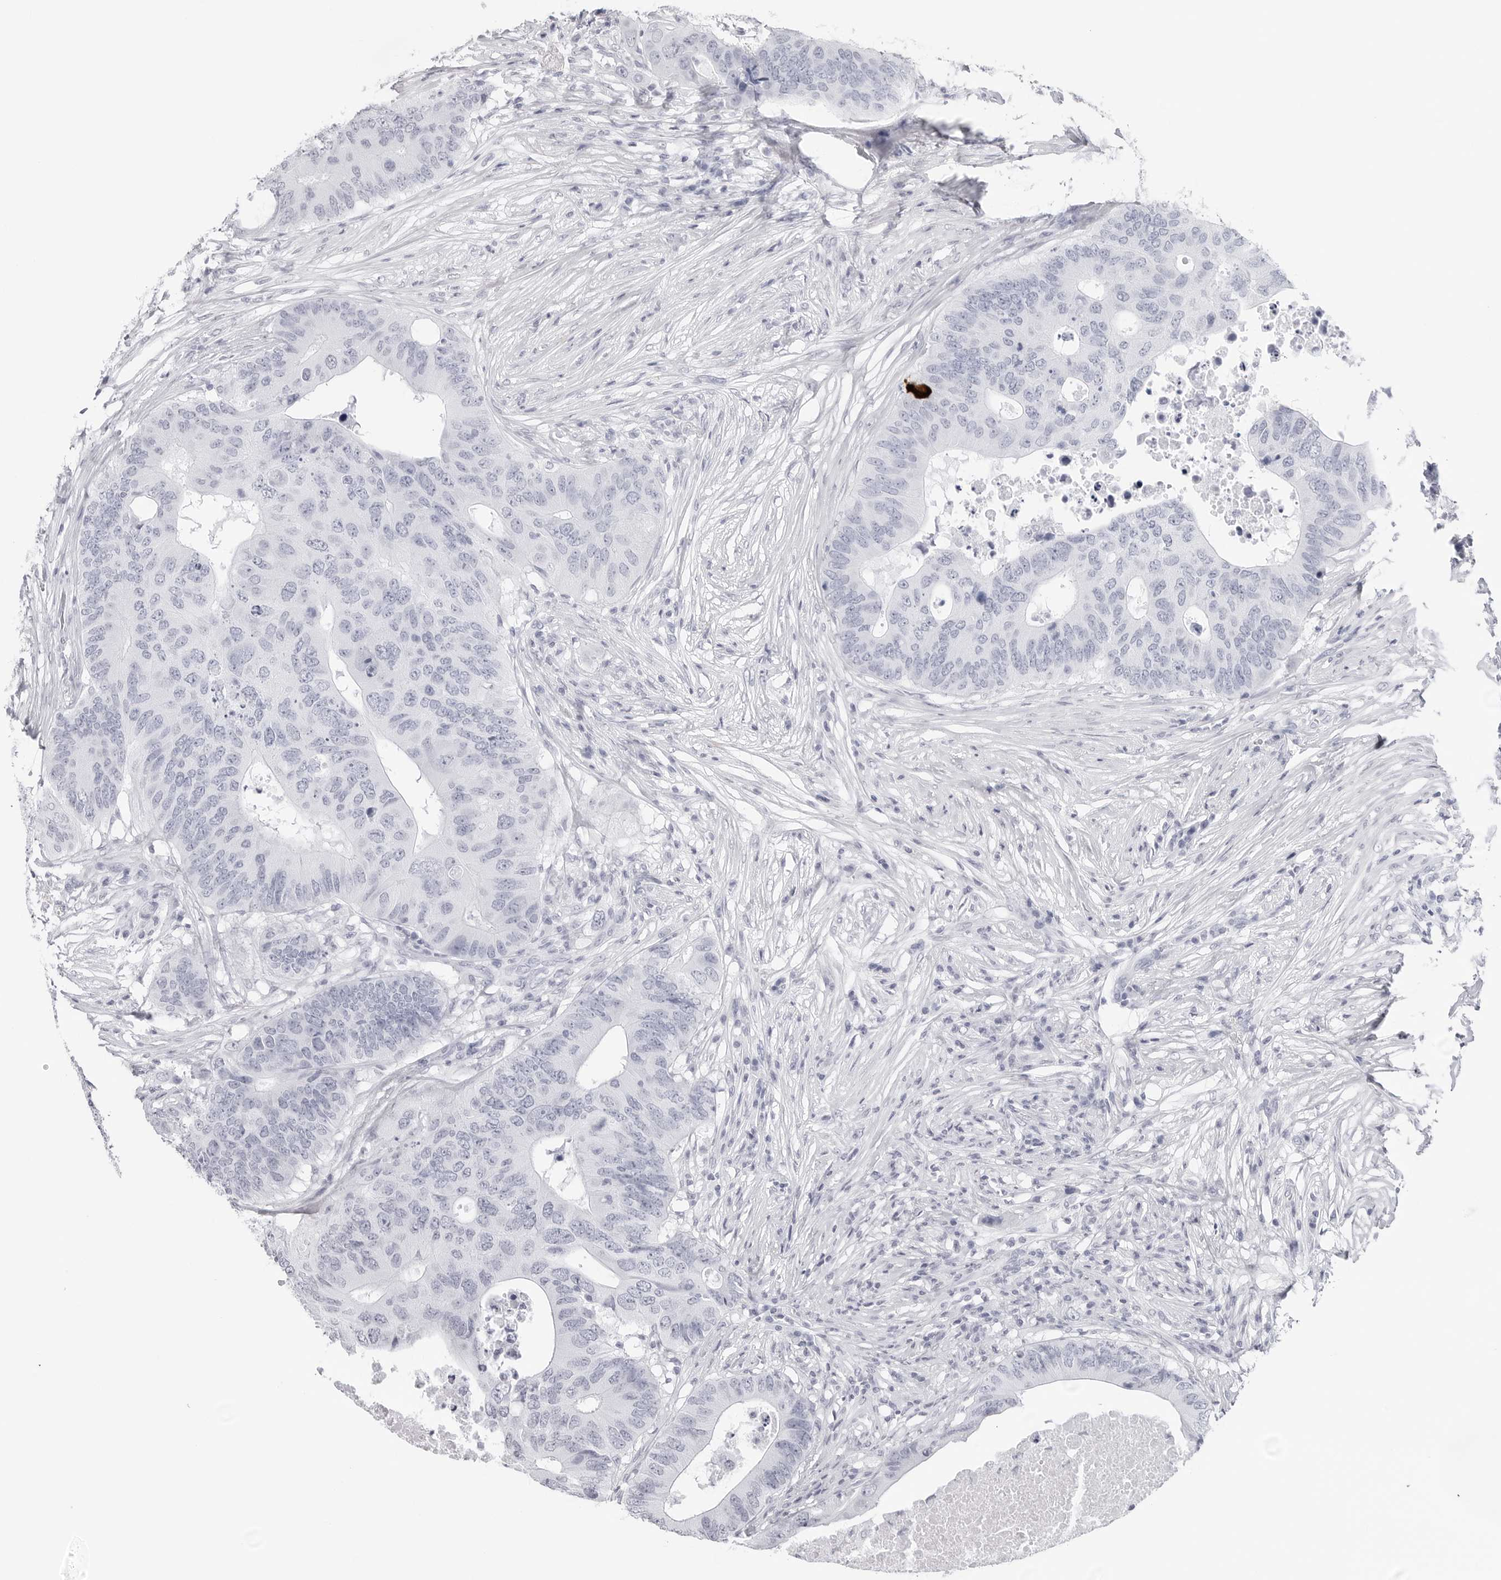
{"staining": {"intensity": "negative", "quantity": "none", "location": "none"}, "tissue": "colorectal cancer", "cell_type": "Tumor cells", "image_type": "cancer", "snomed": [{"axis": "morphology", "description": "Adenocarcinoma, NOS"}, {"axis": "topography", "description": "Colon"}], "caption": "A high-resolution histopathology image shows IHC staining of colorectal adenocarcinoma, which shows no significant expression in tumor cells.", "gene": "CST2", "patient": {"sex": "male", "age": 71}}